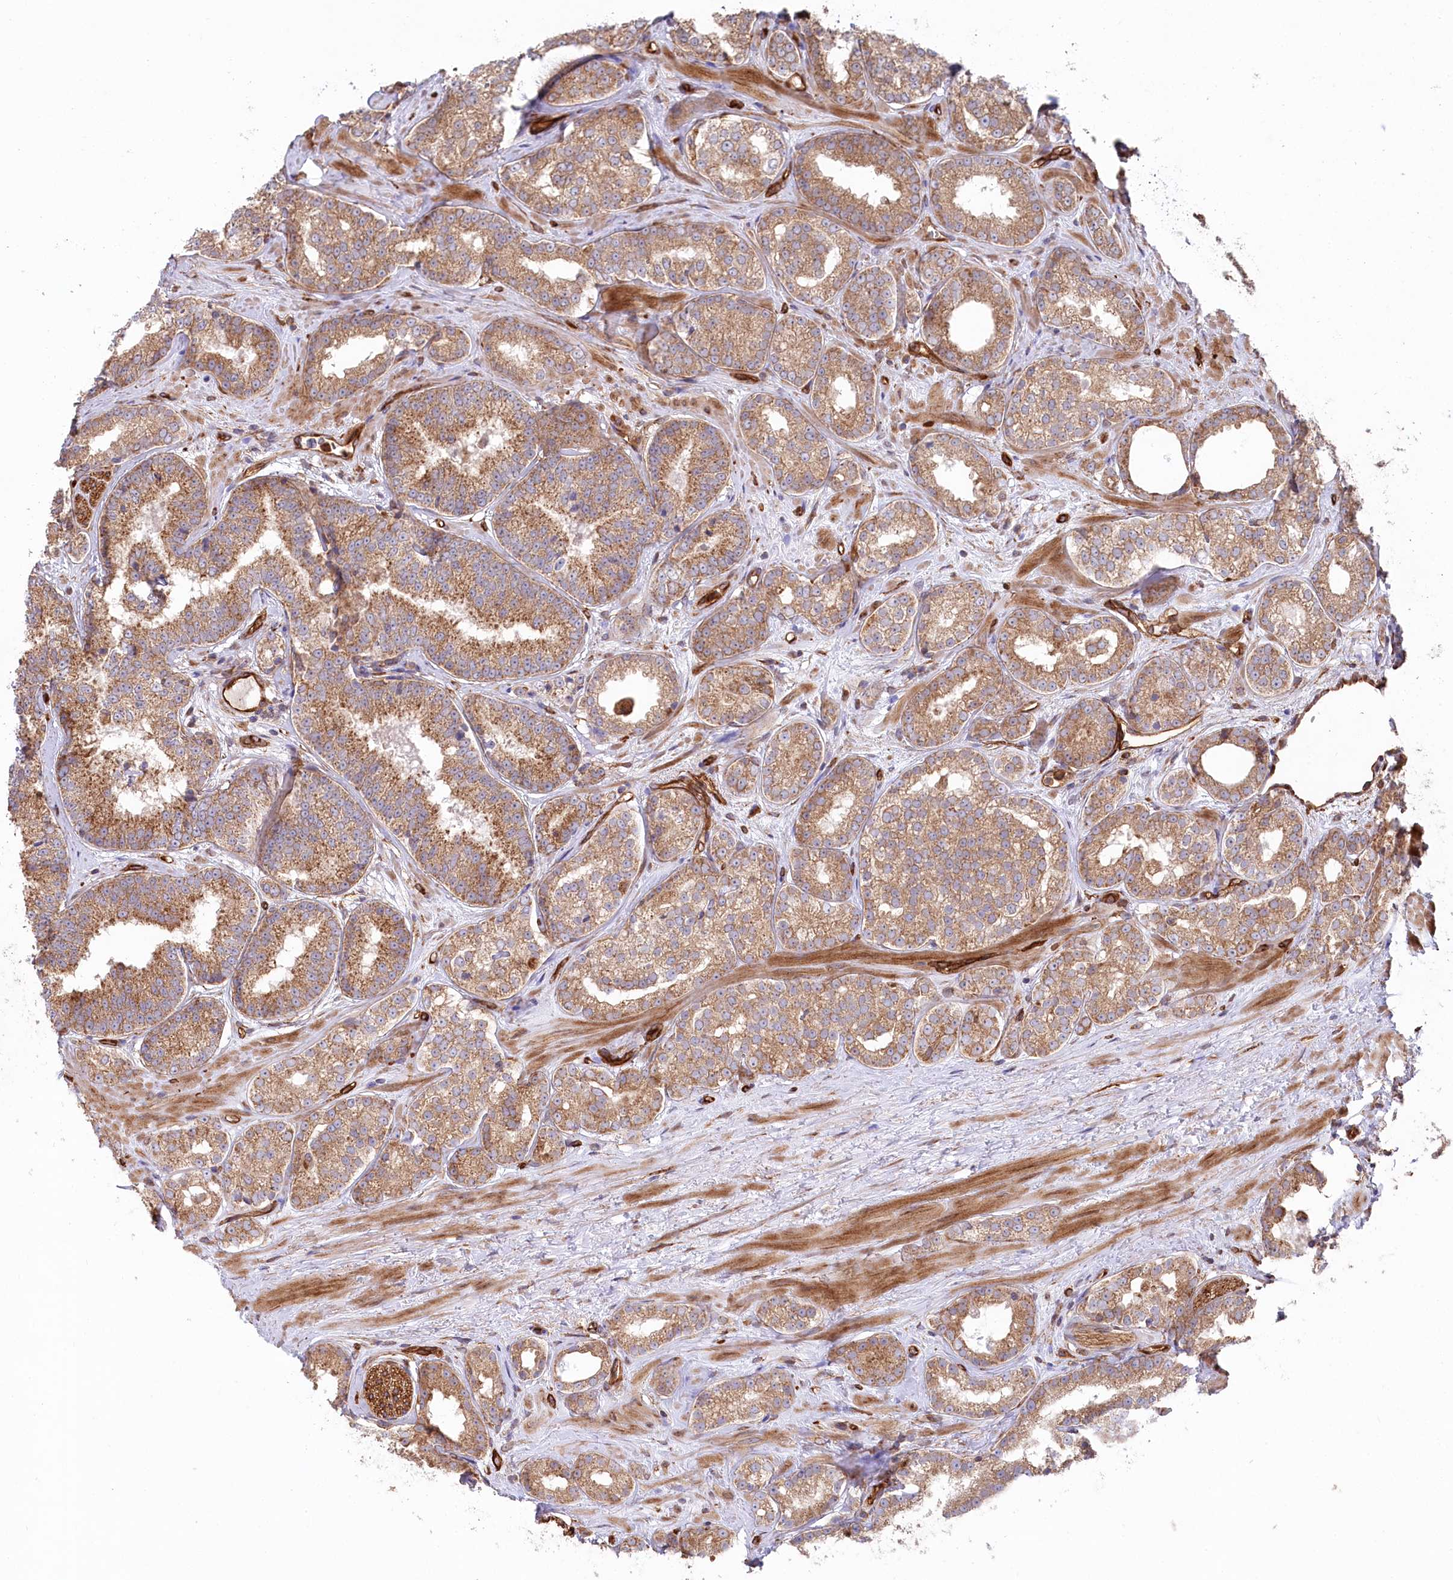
{"staining": {"intensity": "moderate", "quantity": ">75%", "location": "cytoplasmic/membranous"}, "tissue": "prostate cancer", "cell_type": "Tumor cells", "image_type": "cancer", "snomed": [{"axis": "morphology", "description": "Normal tissue, NOS"}, {"axis": "morphology", "description": "Adenocarcinoma, High grade"}, {"axis": "topography", "description": "Prostate"}], "caption": "This photomicrograph demonstrates IHC staining of human high-grade adenocarcinoma (prostate), with medium moderate cytoplasmic/membranous staining in approximately >75% of tumor cells.", "gene": "MTPAP", "patient": {"sex": "male", "age": 83}}